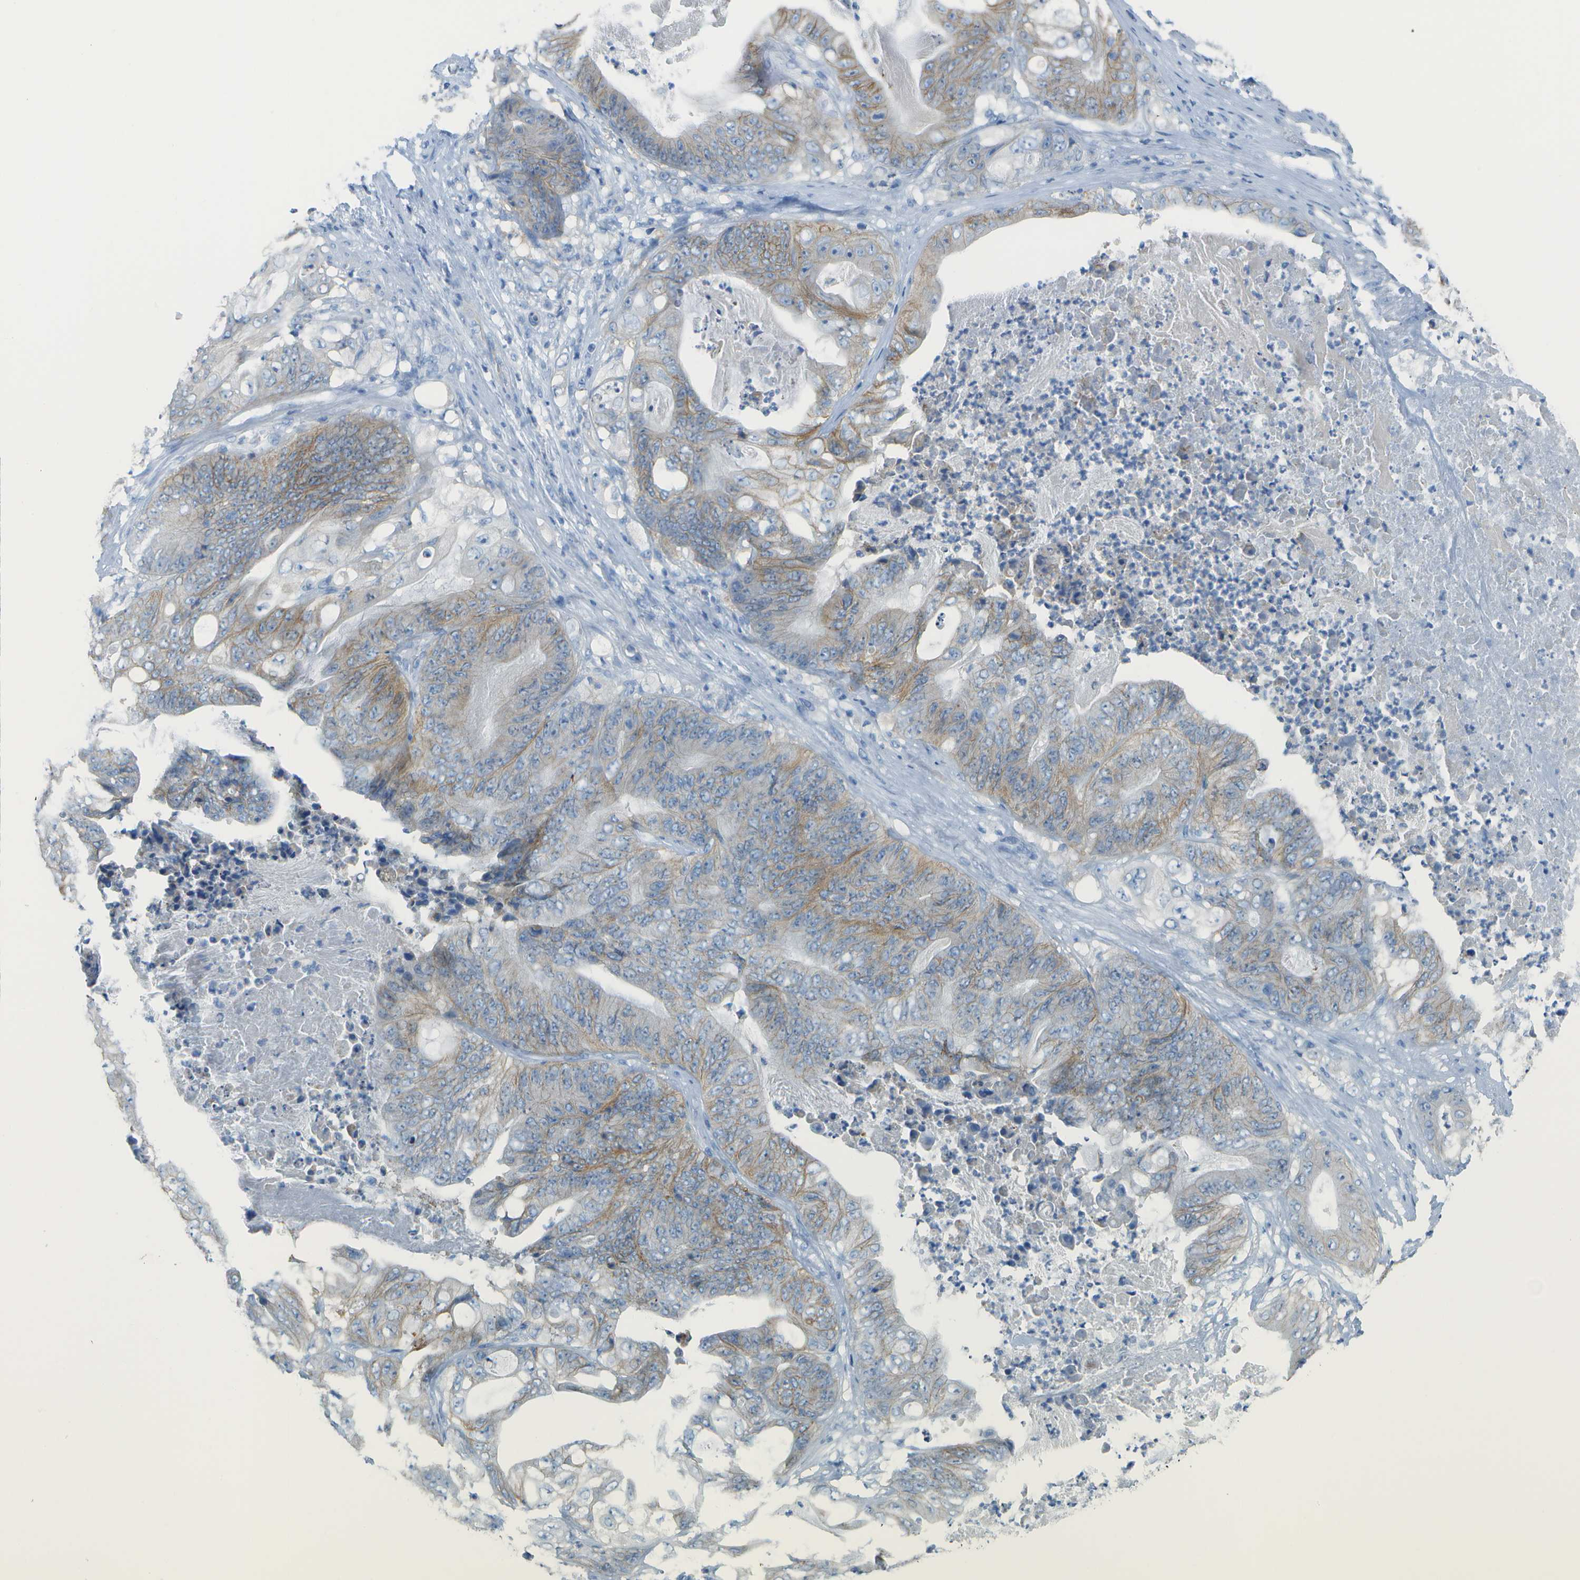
{"staining": {"intensity": "moderate", "quantity": "<25%", "location": "cytoplasmic/membranous"}, "tissue": "stomach cancer", "cell_type": "Tumor cells", "image_type": "cancer", "snomed": [{"axis": "morphology", "description": "Adenocarcinoma, NOS"}, {"axis": "topography", "description": "Stomach"}], "caption": "The histopathology image exhibits immunohistochemical staining of stomach cancer (adenocarcinoma). There is moderate cytoplasmic/membranous staining is appreciated in approximately <25% of tumor cells. Immunohistochemistry stains the protein in brown and the nuclei are stained blue.", "gene": "CD46", "patient": {"sex": "female", "age": 73}}